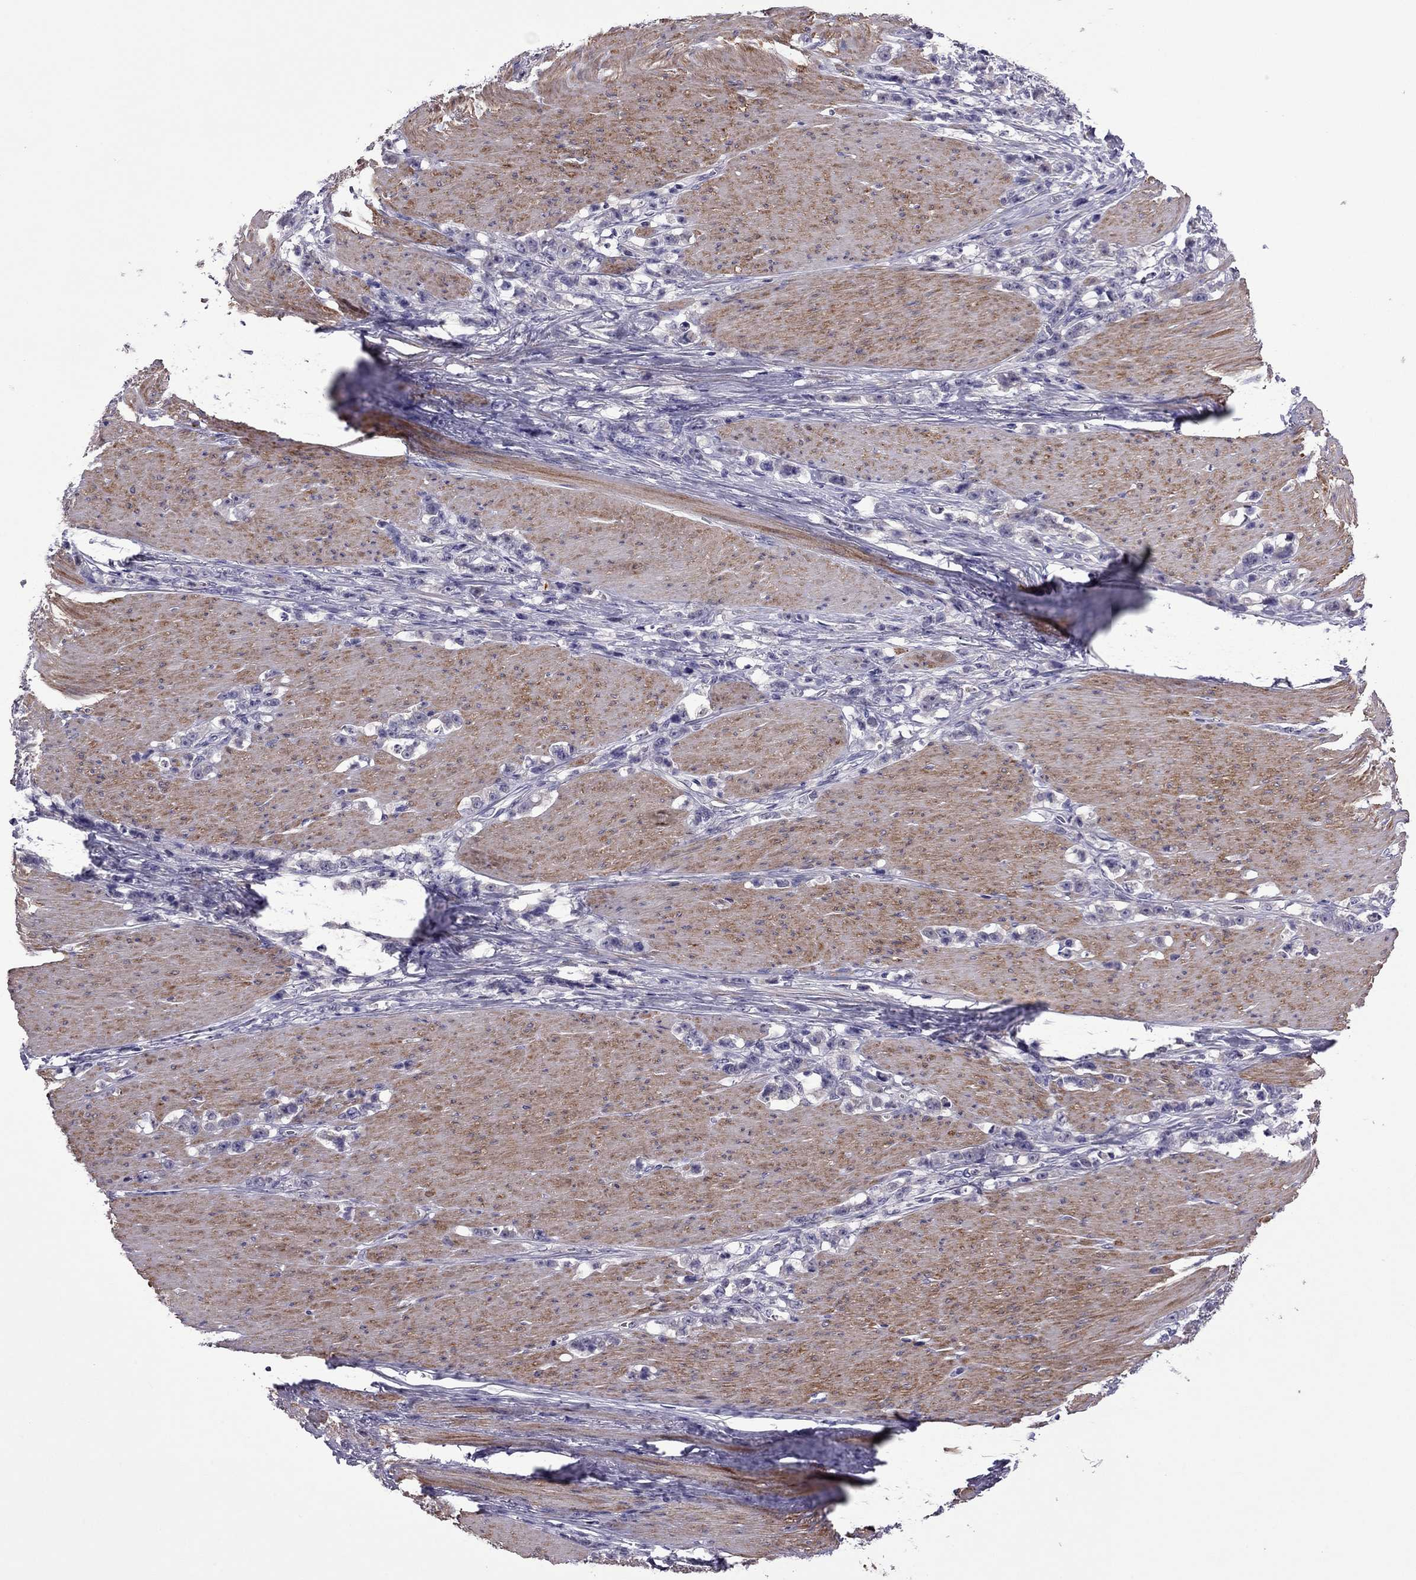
{"staining": {"intensity": "negative", "quantity": "none", "location": "none"}, "tissue": "stomach cancer", "cell_type": "Tumor cells", "image_type": "cancer", "snomed": [{"axis": "morphology", "description": "Adenocarcinoma, NOS"}, {"axis": "topography", "description": "Stomach, lower"}], "caption": "Image shows no significant protein staining in tumor cells of stomach cancer (adenocarcinoma). (DAB (3,3'-diaminobenzidine) immunohistochemistry (IHC) with hematoxylin counter stain).", "gene": "SLC16A8", "patient": {"sex": "male", "age": 88}}